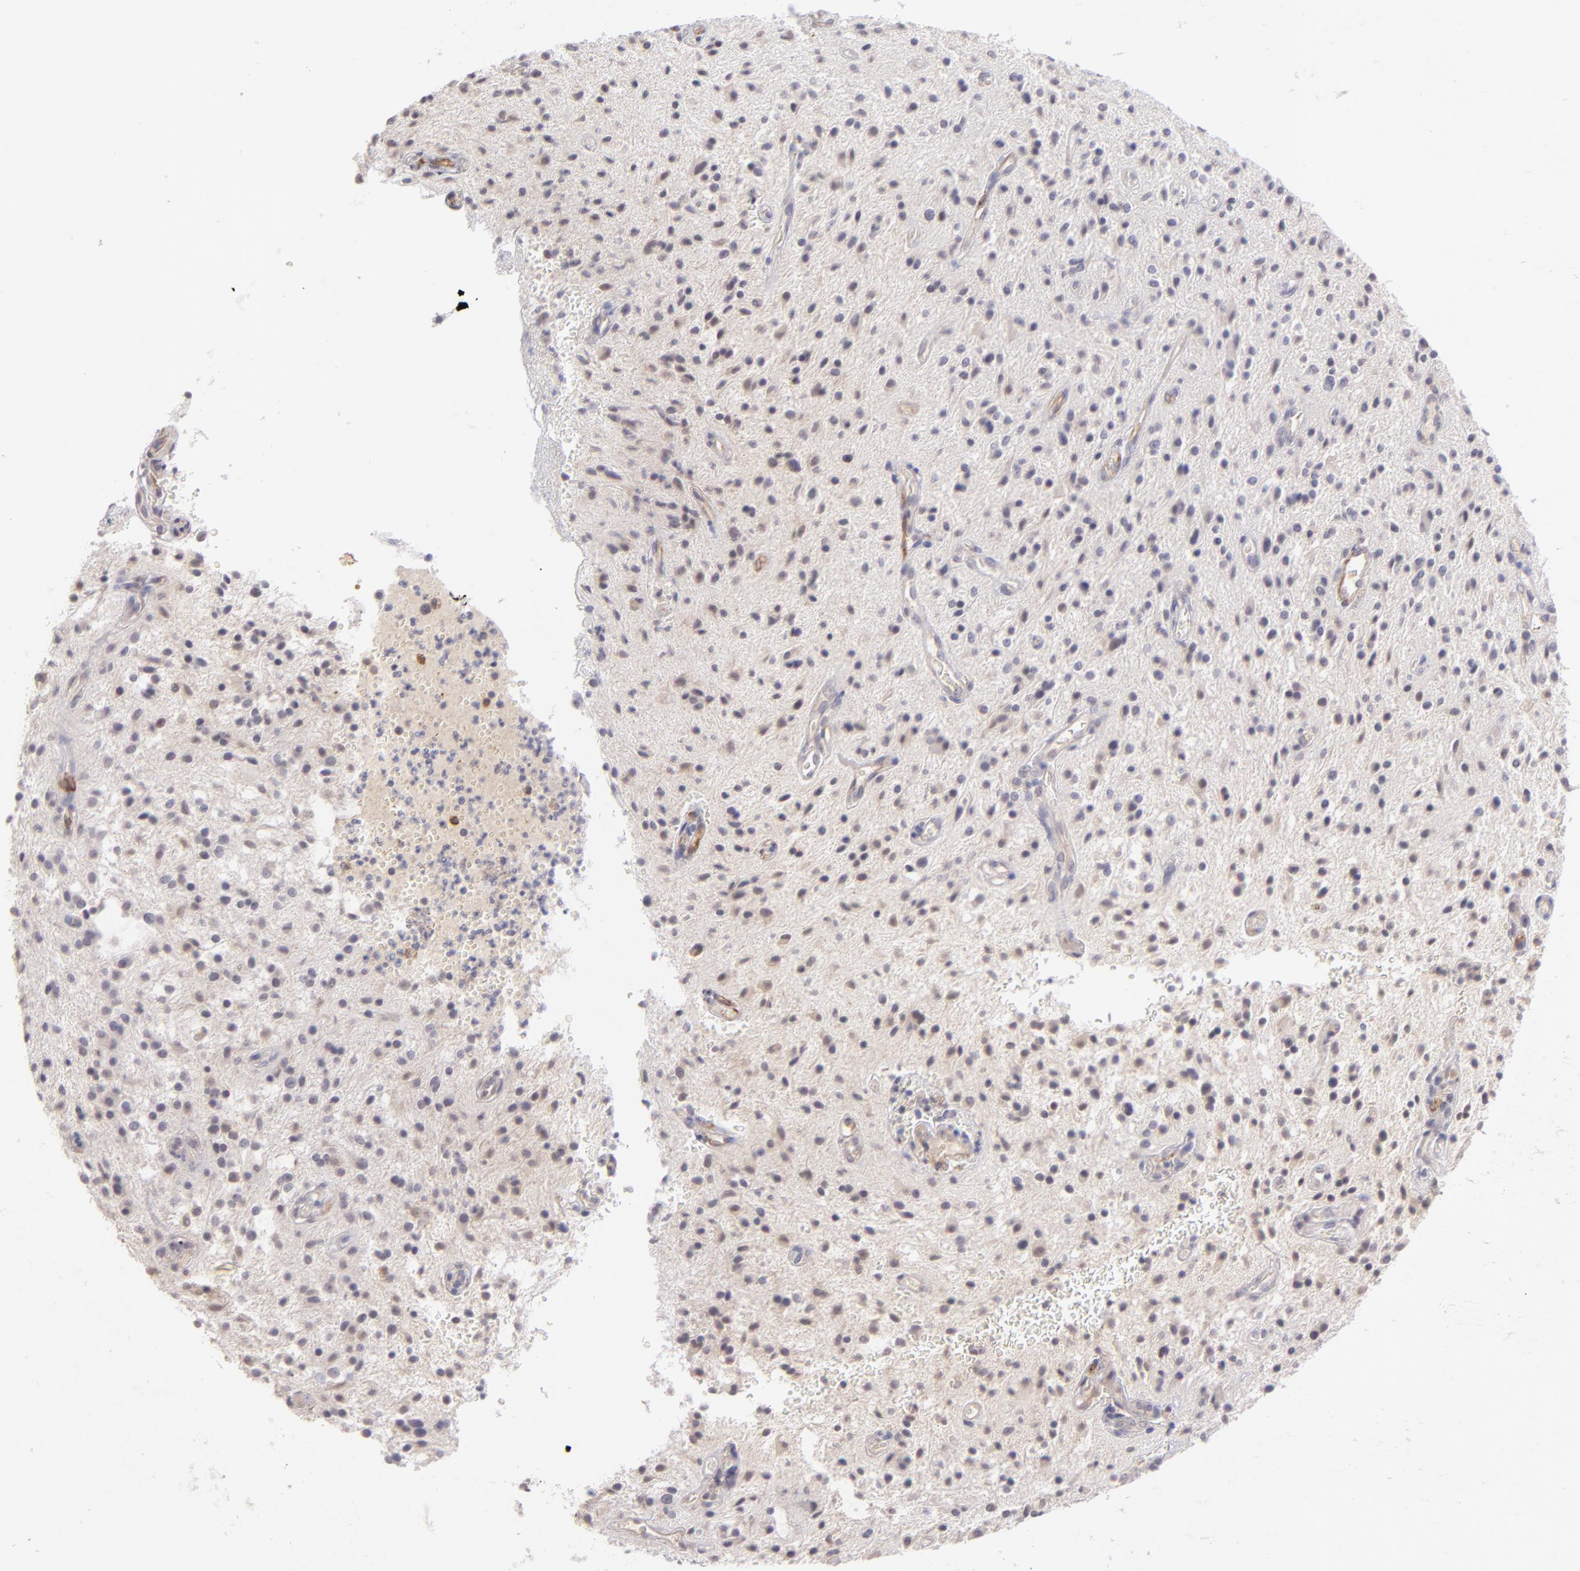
{"staining": {"intensity": "negative", "quantity": "none", "location": "none"}, "tissue": "glioma", "cell_type": "Tumor cells", "image_type": "cancer", "snomed": [{"axis": "morphology", "description": "Glioma, malignant, NOS"}, {"axis": "topography", "description": "Cerebellum"}], "caption": "Micrograph shows no significant protein staining in tumor cells of glioma. (DAB (3,3'-diaminobenzidine) immunohistochemistry, high magnification).", "gene": "THBD", "patient": {"sex": "female", "age": 10}}